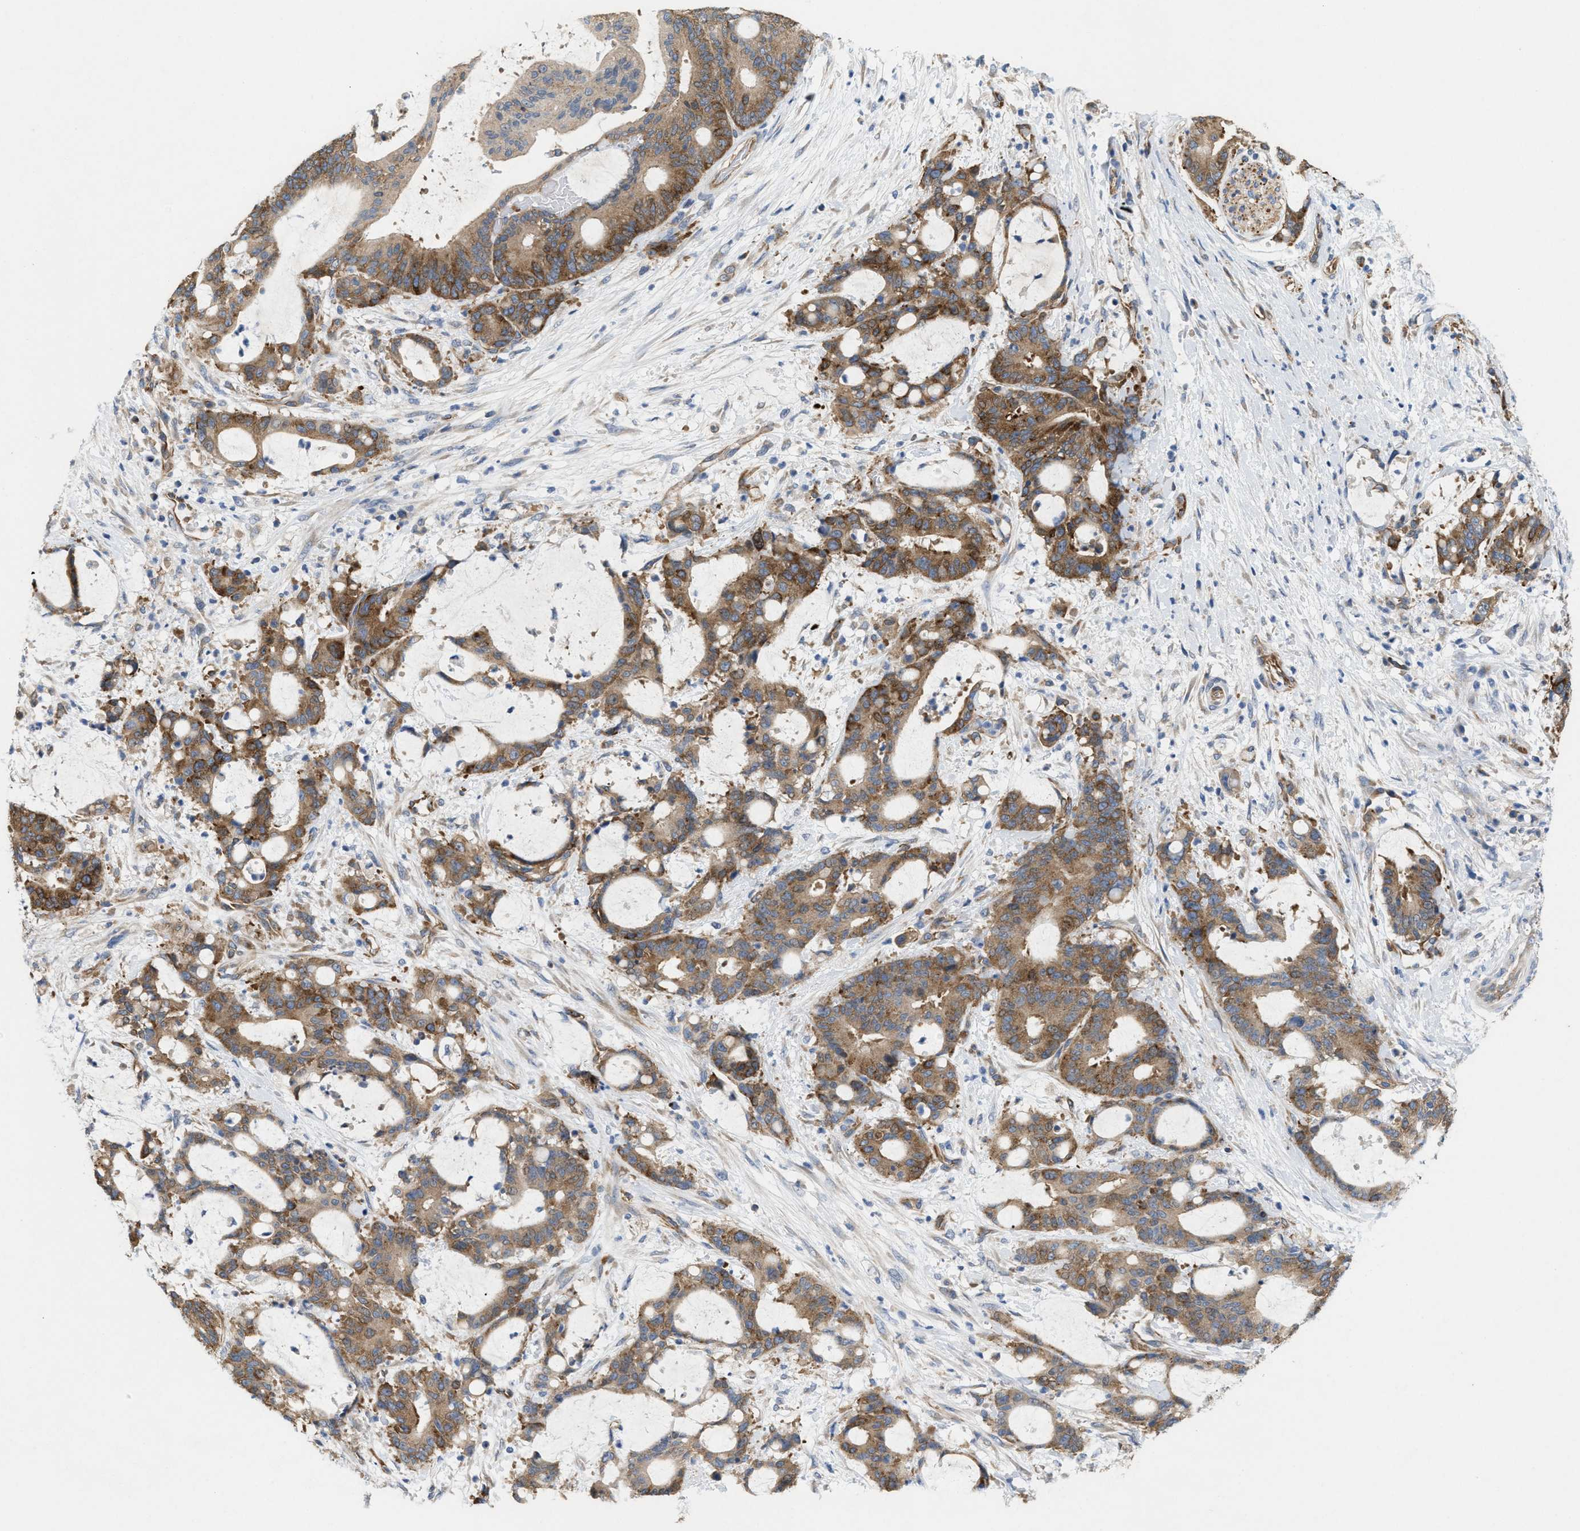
{"staining": {"intensity": "moderate", "quantity": ">75%", "location": "cytoplasmic/membranous"}, "tissue": "liver cancer", "cell_type": "Tumor cells", "image_type": "cancer", "snomed": [{"axis": "morphology", "description": "Normal tissue, NOS"}, {"axis": "morphology", "description": "Cholangiocarcinoma"}, {"axis": "topography", "description": "Liver"}, {"axis": "topography", "description": "Peripheral nerve tissue"}], "caption": "Immunohistochemistry (IHC) (DAB) staining of human liver cholangiocarcinoma exhibits moderate cytoplasmic/membranous protein staining in about >75% of tumor cells. Immunohistochemistry (IHC) stains the protein in brown and the nuclei are stained blue.", "gene": "UBAP2", "patient": {"sex": "female", "age": 73}}